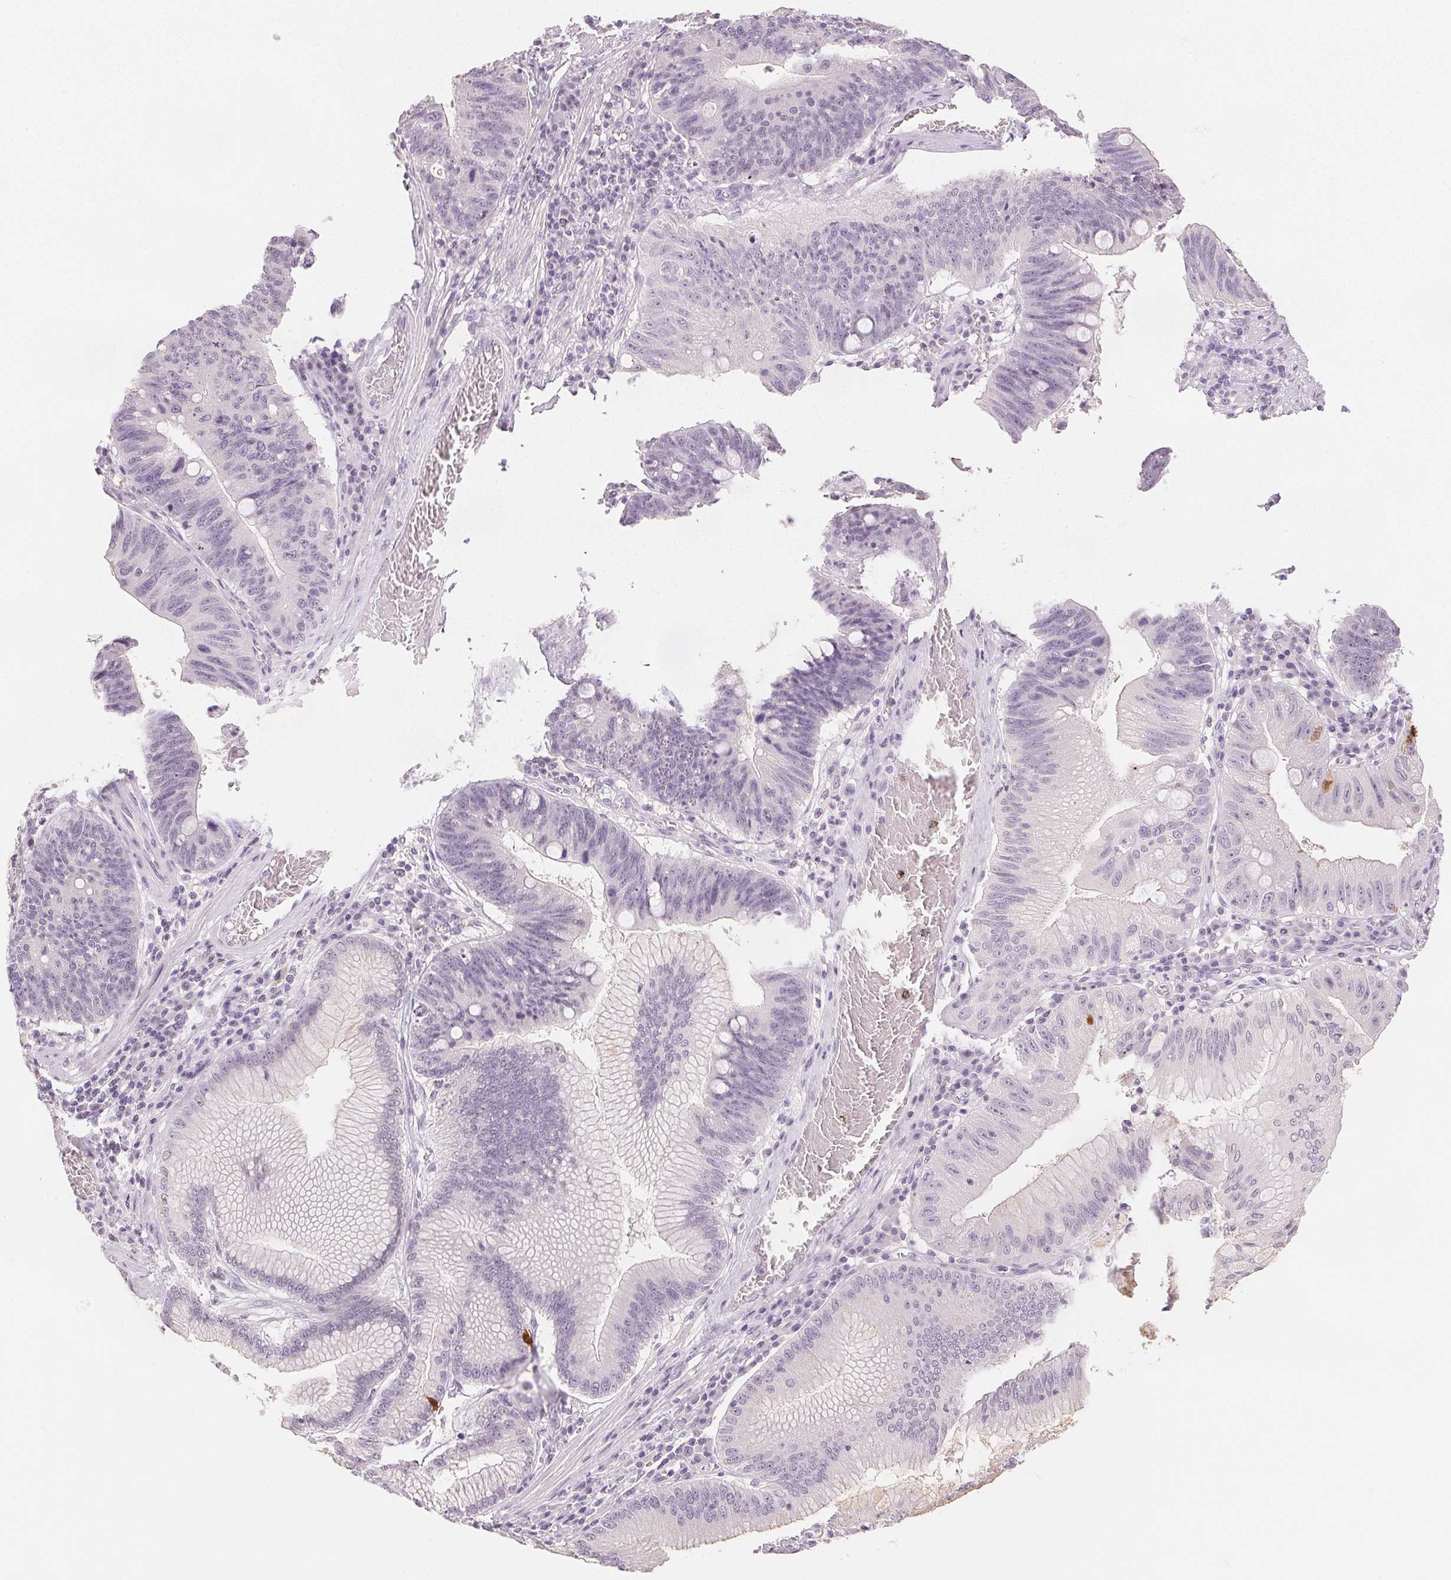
{"staining": {"intensity": "negative", "quantity": "none", "location": "none"}, "tissue": "stomach cancer", "cell_type": "Tumor cells", "image_type": "cancer", "snomed": [{"axis": "morphology", "description": "Adenocarcinoma, NOS"}, {"axis": "topography", "description": "Stomach"}], "caption": "Tumor cells show no significant expression in stomach adenocarcinoma.", "gene": "SCGN", "patient": {"sex": "male", "age": 59}}